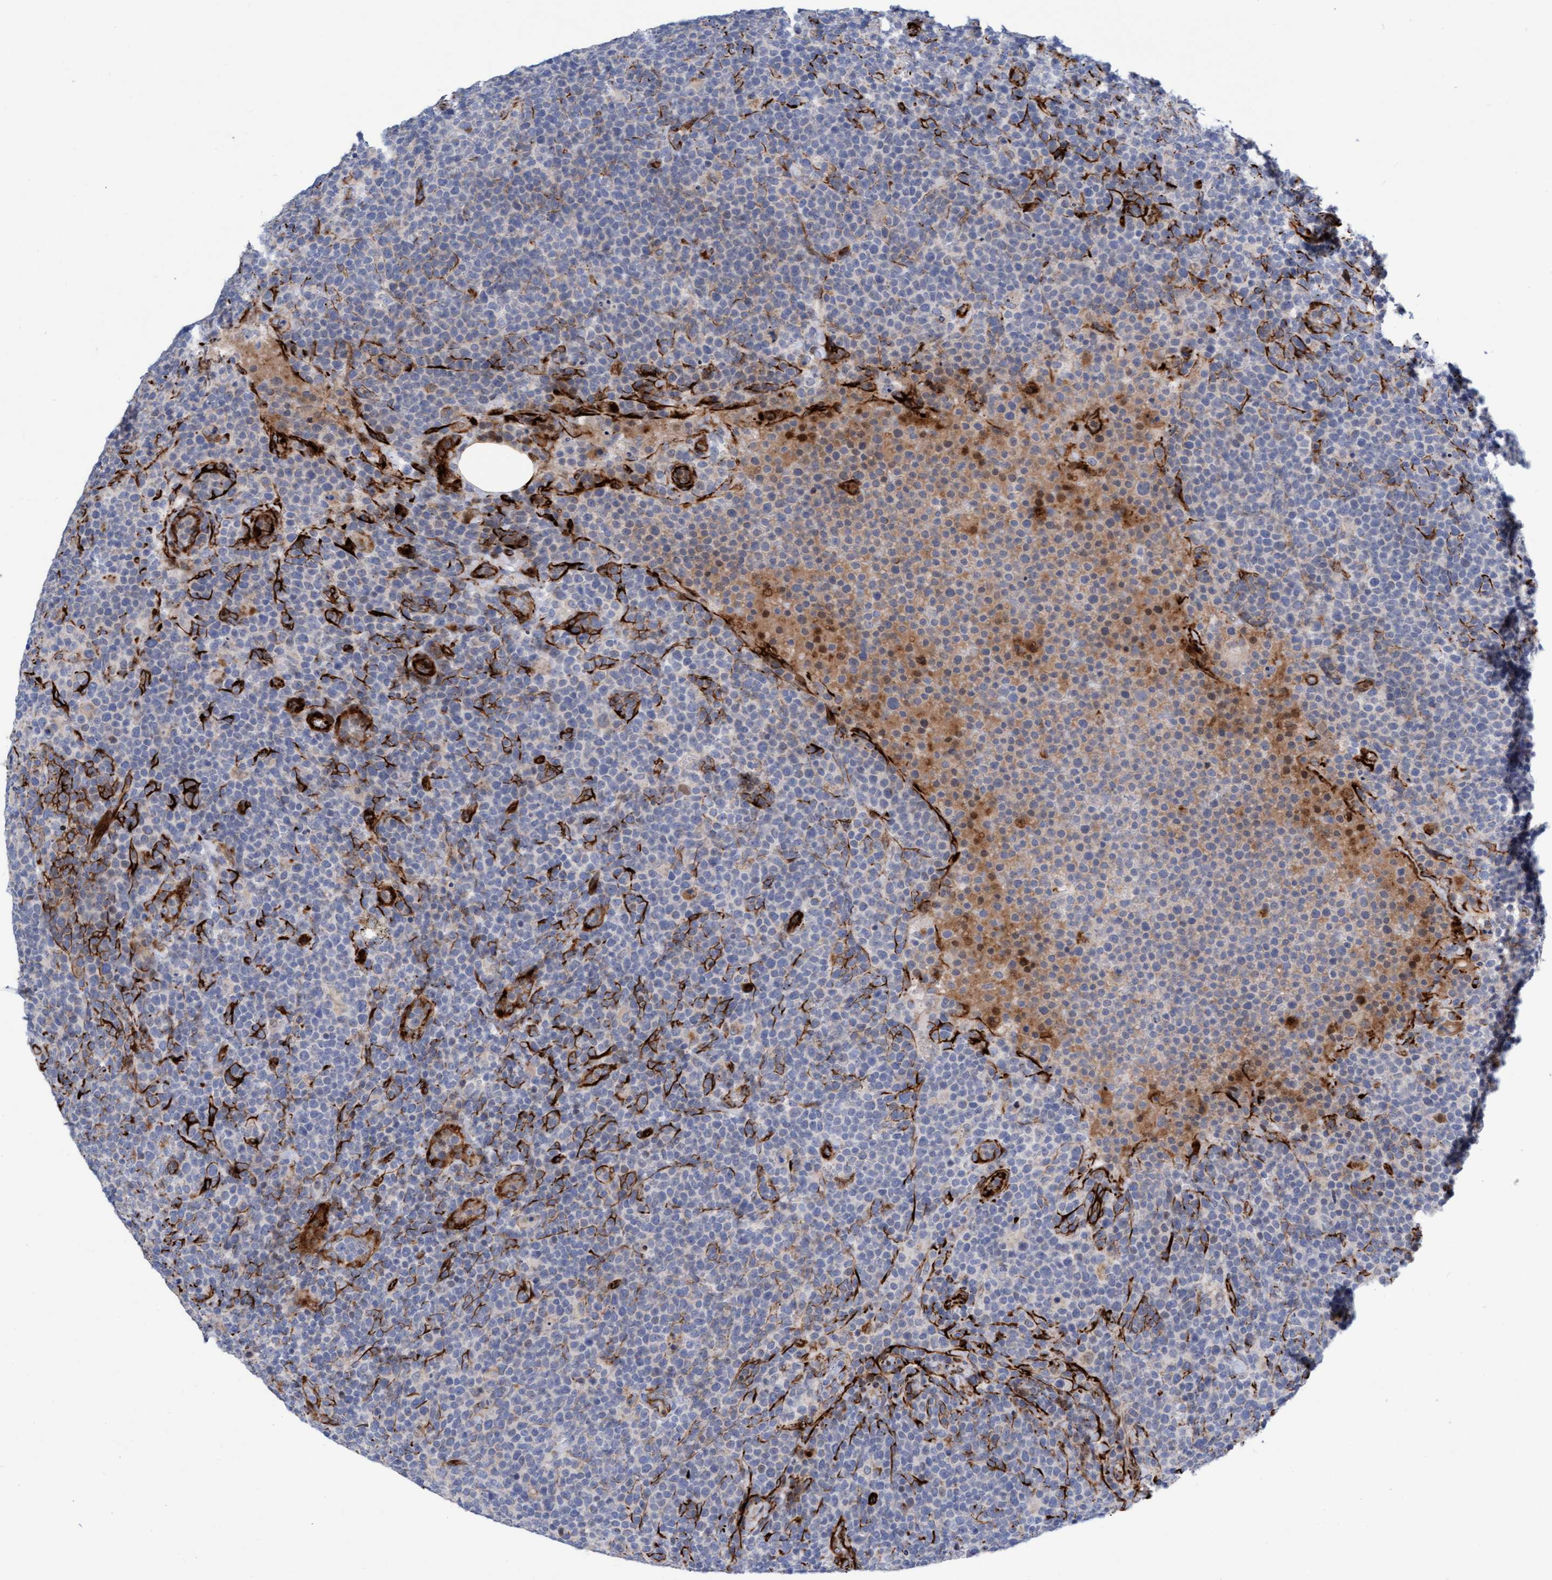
{"staining": {"intensity": "negative", "quantity": "none", "location": "none"}, "tissue": "lymphoma", "cell_type": "Tumor cells", "image_type": "cancer", "snomed": [{"axis": "morphology", "description": "Malignant lymphoma, non-Hodgkin's type, High grade"}, {"axis": "topography", "description": "Lymph node"}], "caption": "Human high-grade malignant lymphoma, non-Hodgkin's type stained for a protein using immunohistochemistry (IHC) shows no positivity in tumor cells.", "gene": "POLG2", "patient": {"sex": "male", "age": 61}}